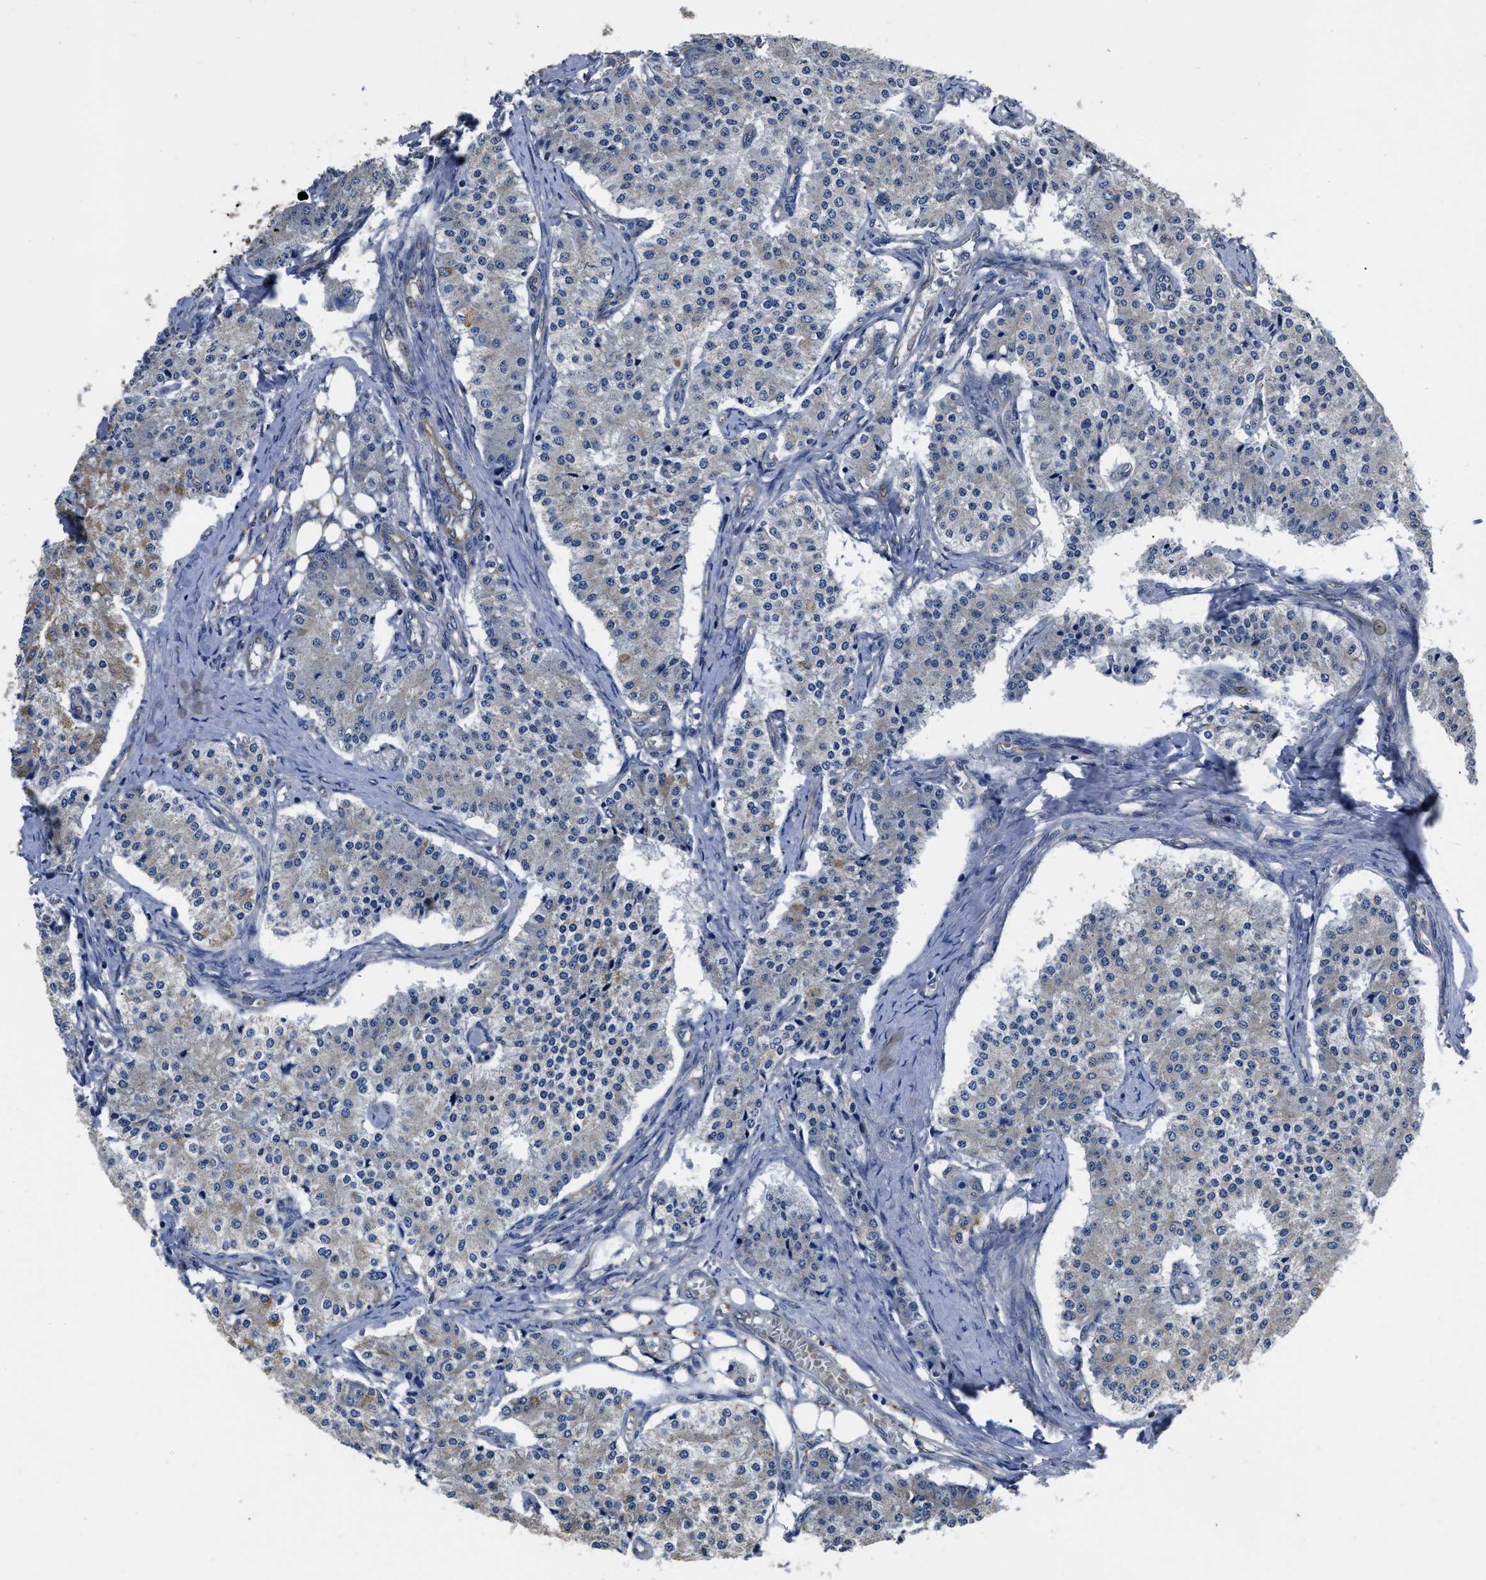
{"staining": {"intensity": "negative", "quantity": "none", "location": "none"}, "tissue": "carcinoid", "cell_type": "Tumor cells", "image_type": "cancer", "snomed": [{"axis": "morphology", "description": "Carcinoid, malignant, NOS"}, {"axis": "topography", "description": "Colon"}], "caption": "Tumor cells are negative for protein expression in human carcinoid.", "gene": "ERC1", "patient": {"sex": "female", "age": 52}}